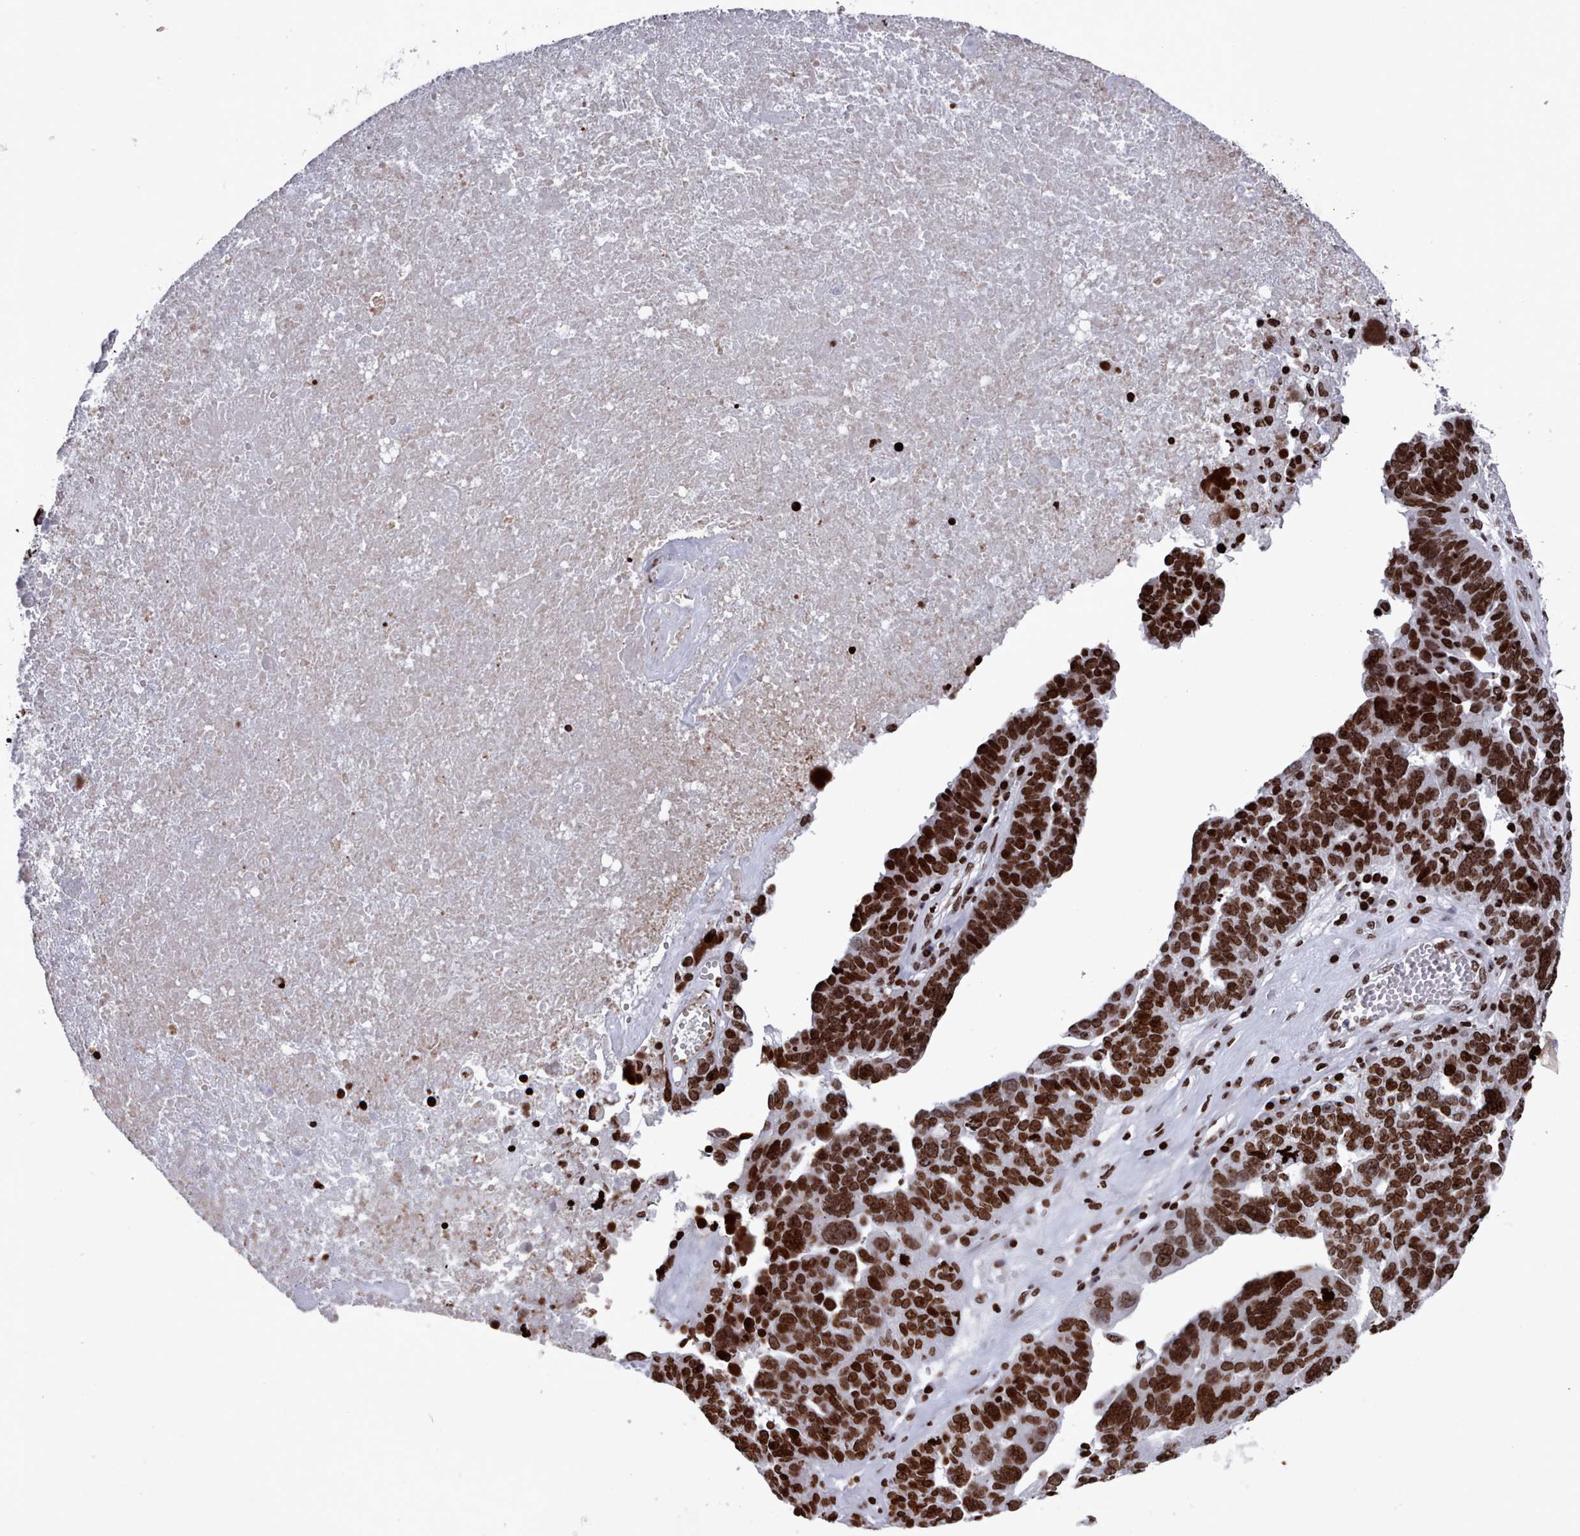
{"staining": {"intensity": "strong", "quantity": ">75%", "location": "nuclear"}, "tissue": "ovarian cancer", "cell_type": "Tumor cells", "image_type": "cancer", "snomed": [{"axis": "morphology", "description": "Cystadenocarcinoma, serous, NOS"}, {"axis": "topography", "description": "Ovary"}], "caption": "IHC of ovarian serous cystadenocarcinoma displays high levels of strong nuclear expression in approximately >75% of tumor cells.", "gene": "PCDHB12", "patient": {"sex": "female", "age": 59}}